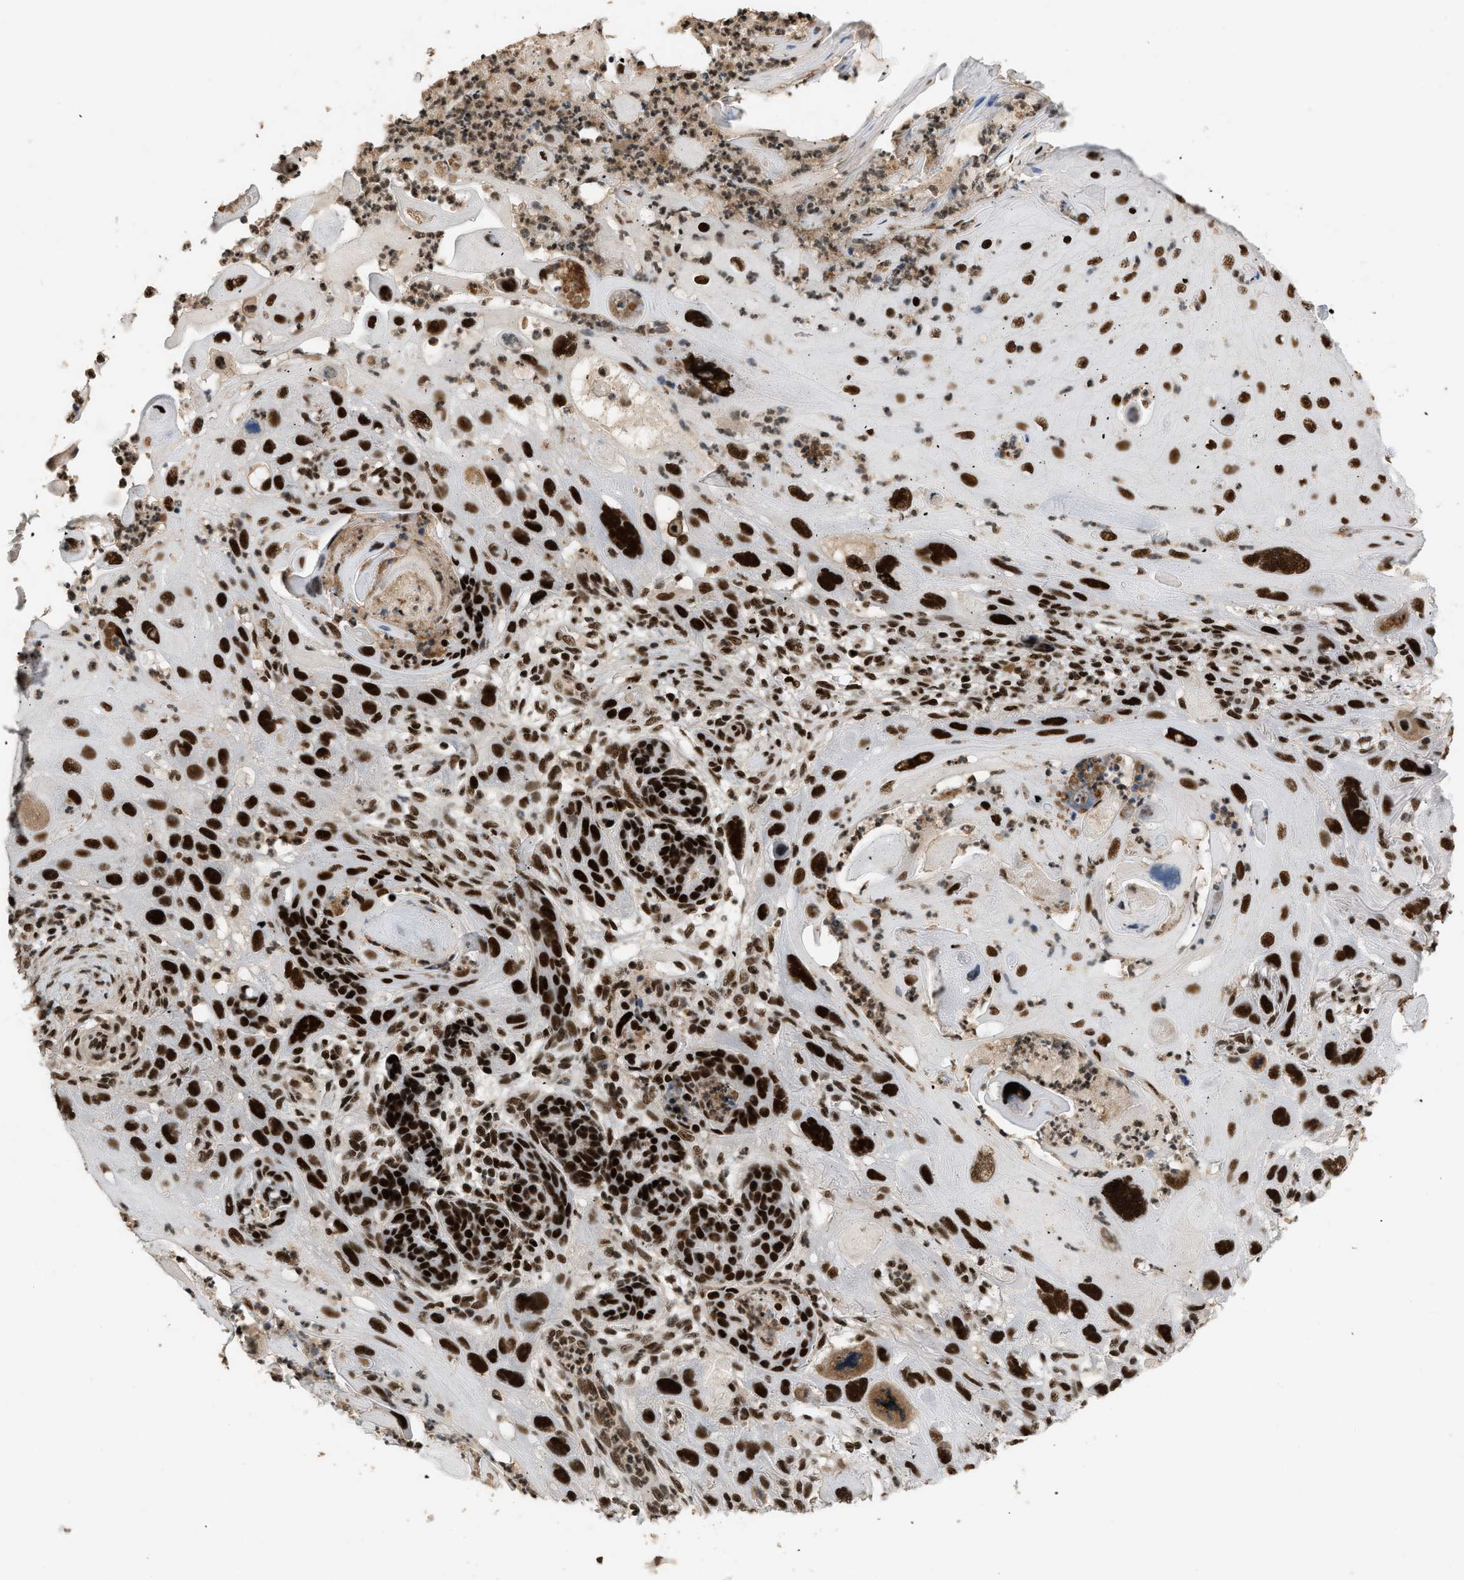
{"staining": {"intensity": "strong", "quantity": ">75%", "location": "nuclear"}, "tissue": "skin cancer", "cell_type": "Tumor cells", "image_type": "cancer", "snomed": [{"axis": "morphology", "description": "Squamous cell carcinoma, NOS"}, {"axis": "topography", "description": "Skin"}], "caption": "Immunohistochemistry (DAB) staining of skin squamous cell carcinoma displays strong nuclear protein expression in approximately >75% of tumor cells.", "gene": "SMARCB1", "patient": {"sex": "female", "age": 77}}